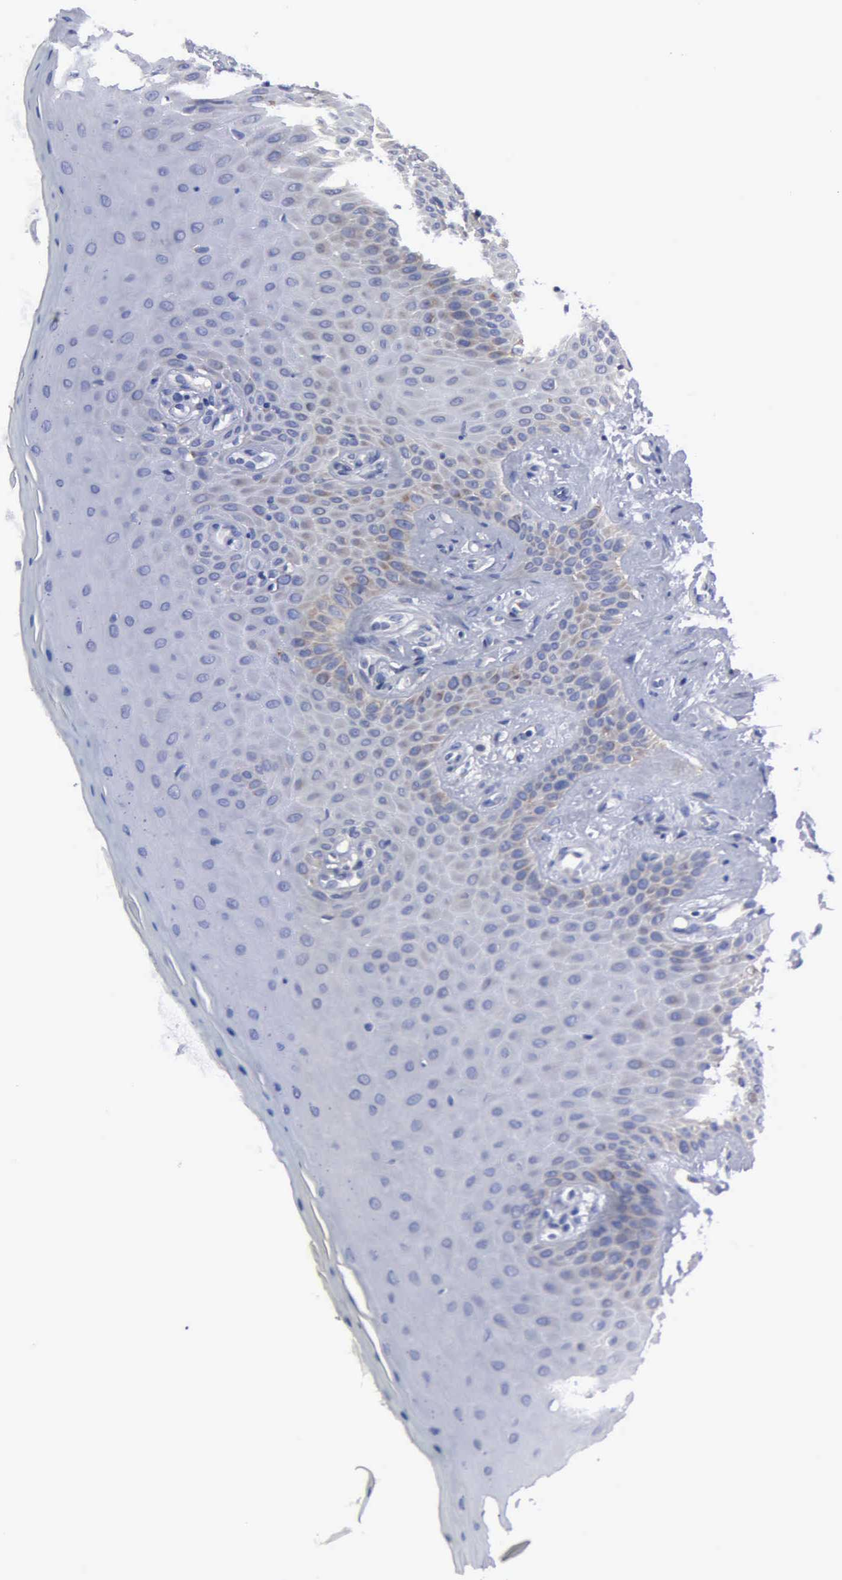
{"staining": {"intensity": "moderate", "quantity": "<25%", "location": "cytoplasmic/membranous"}, "tissue": "oral mucosa", "cell_type": "Squamous epithelial cells", "image_type": "normal", "snomed": [{"axis": "morphology", "description": "Normal tissue, NOS"}, {"axis": "topography", "description": "Oral tissue"}], "caption": "Oral mucosa stained with DAB (3,3'-diaminobenzidine) IHC demonstrates low levels of moderate cytoplasmic/membranous expression in approximately <25% of squamous epithelial cells. The protein of interest is shown in brown color, while the nuclei are stained blue.", "gene": "TXLNG", "patient": {"sex": "male", "age": 69}}